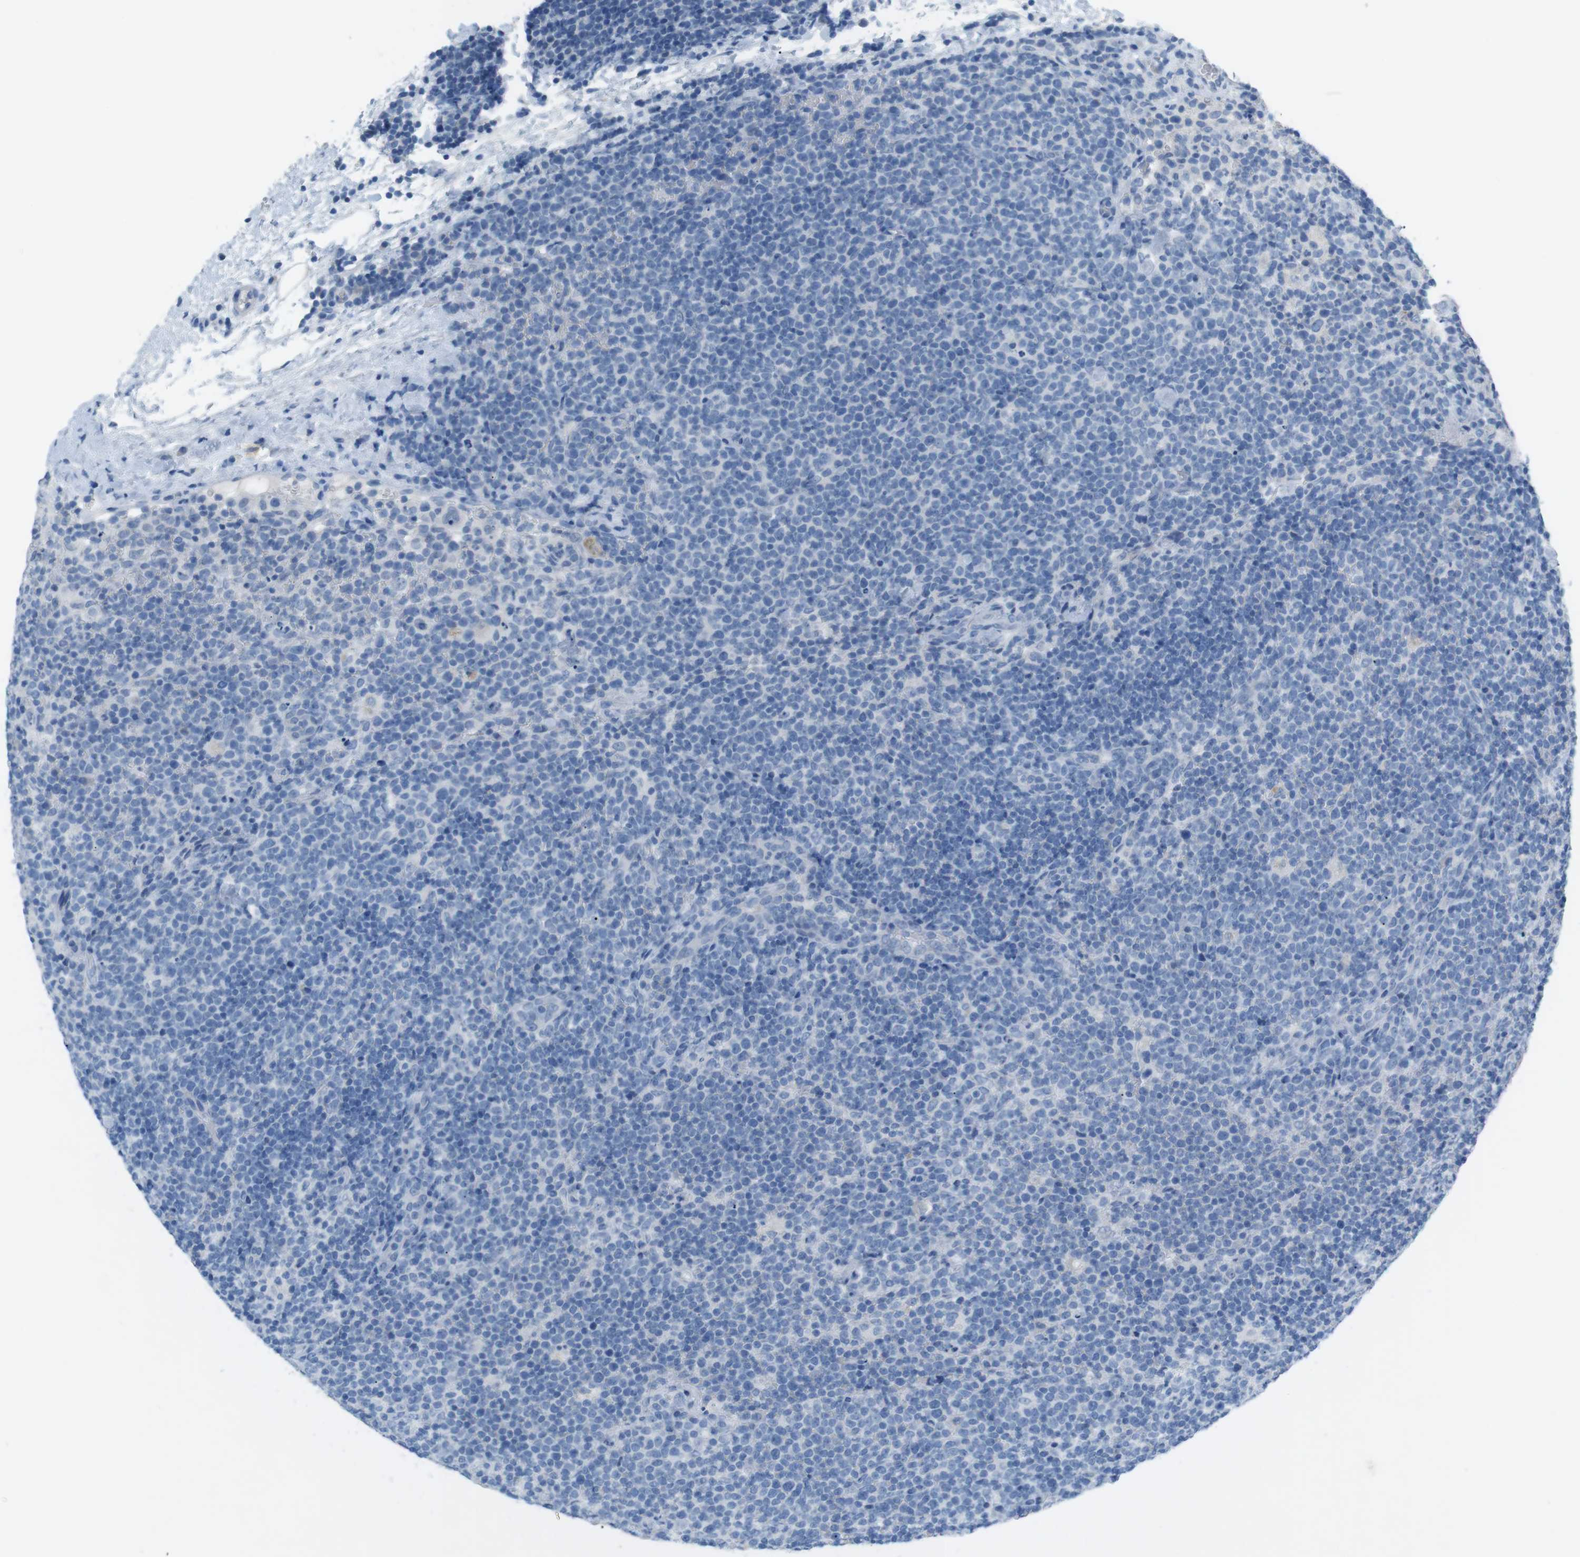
{"staining": {"intensity": "negative", "quantity": "none", "location": "none"}, "tissue": "lymphoma", "cell_type": "Tumor cells", "image_type": "cancer", "snomed": [{"axis": "morphology", "description": "Malignant lymphoma, non-Hodgkin's type, High grade"}, {"axis": "topography", "description": "Lymph node"}], "caption": "This is a histopathology image of IHC staining of lymphoma, which shows no positivity in tumor cells. (Stains: DAB (3,3'-diaminobenzidine) IHC with hematoxylin counter stain, Microscopy: brightfield microscopy at high magnification).", "gene": "SALL4", "patient": {"sex": "male", "age": 61}}